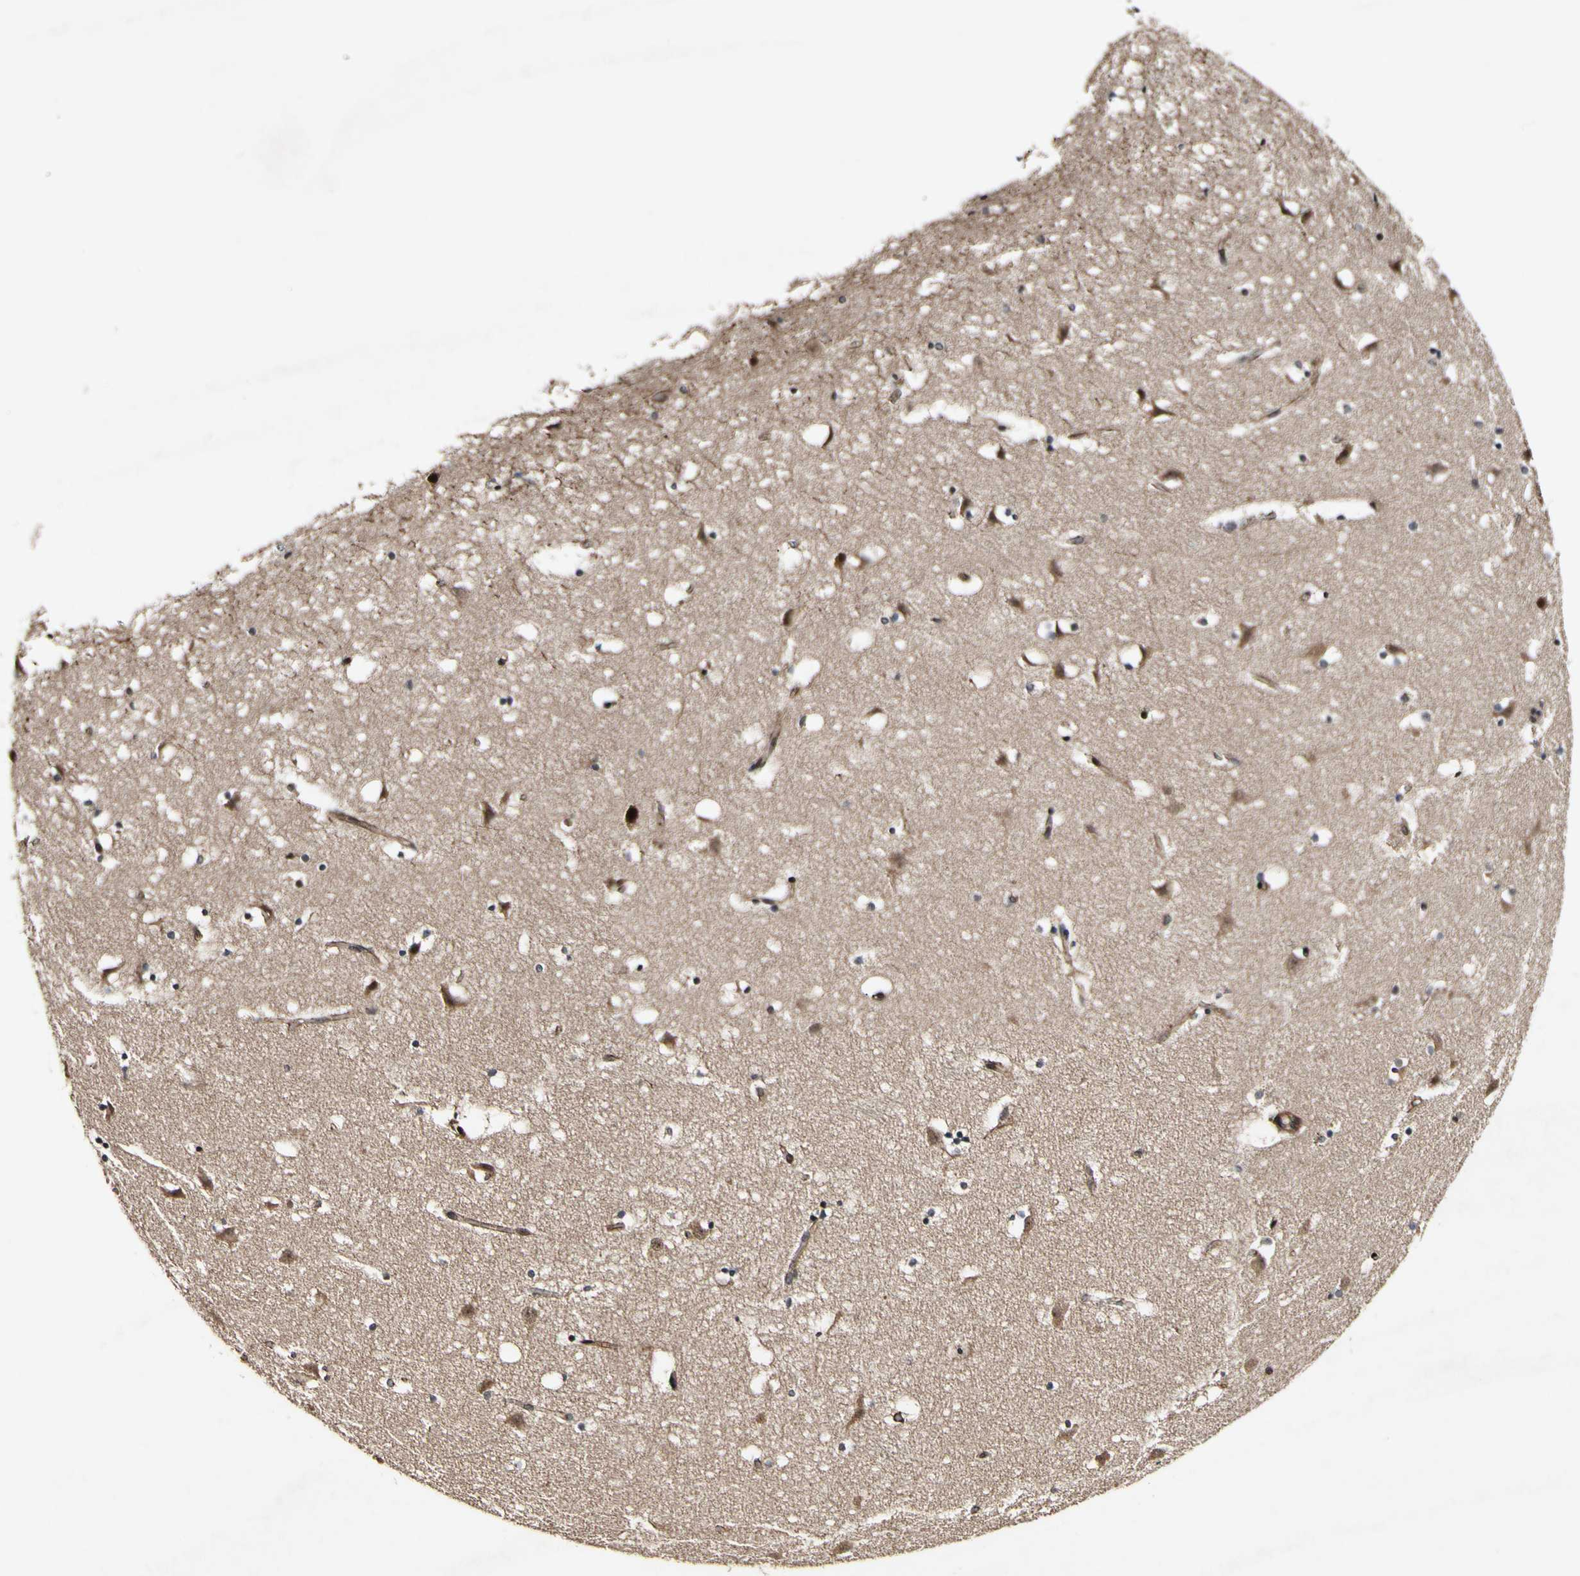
{"staining": {"intensity": "moderate", "quantity": ">75%", "location": "nuclear"}, "tissue": "caudate", "cell_type": "Glial cells", "image_type": "normal", "snomed": [{"axis": "morphology", "description": "Normal tissue, NOS"}, {"axis": "topography", "description": "Lateral ventricle wall"}], "caption": "Human caudate stained with a brown dye displays moderate nuclear positive positivity in approximately >75% of glial cells.", "gene": "CSNK1E", "patient": {"sex": "male", "age": 45}}